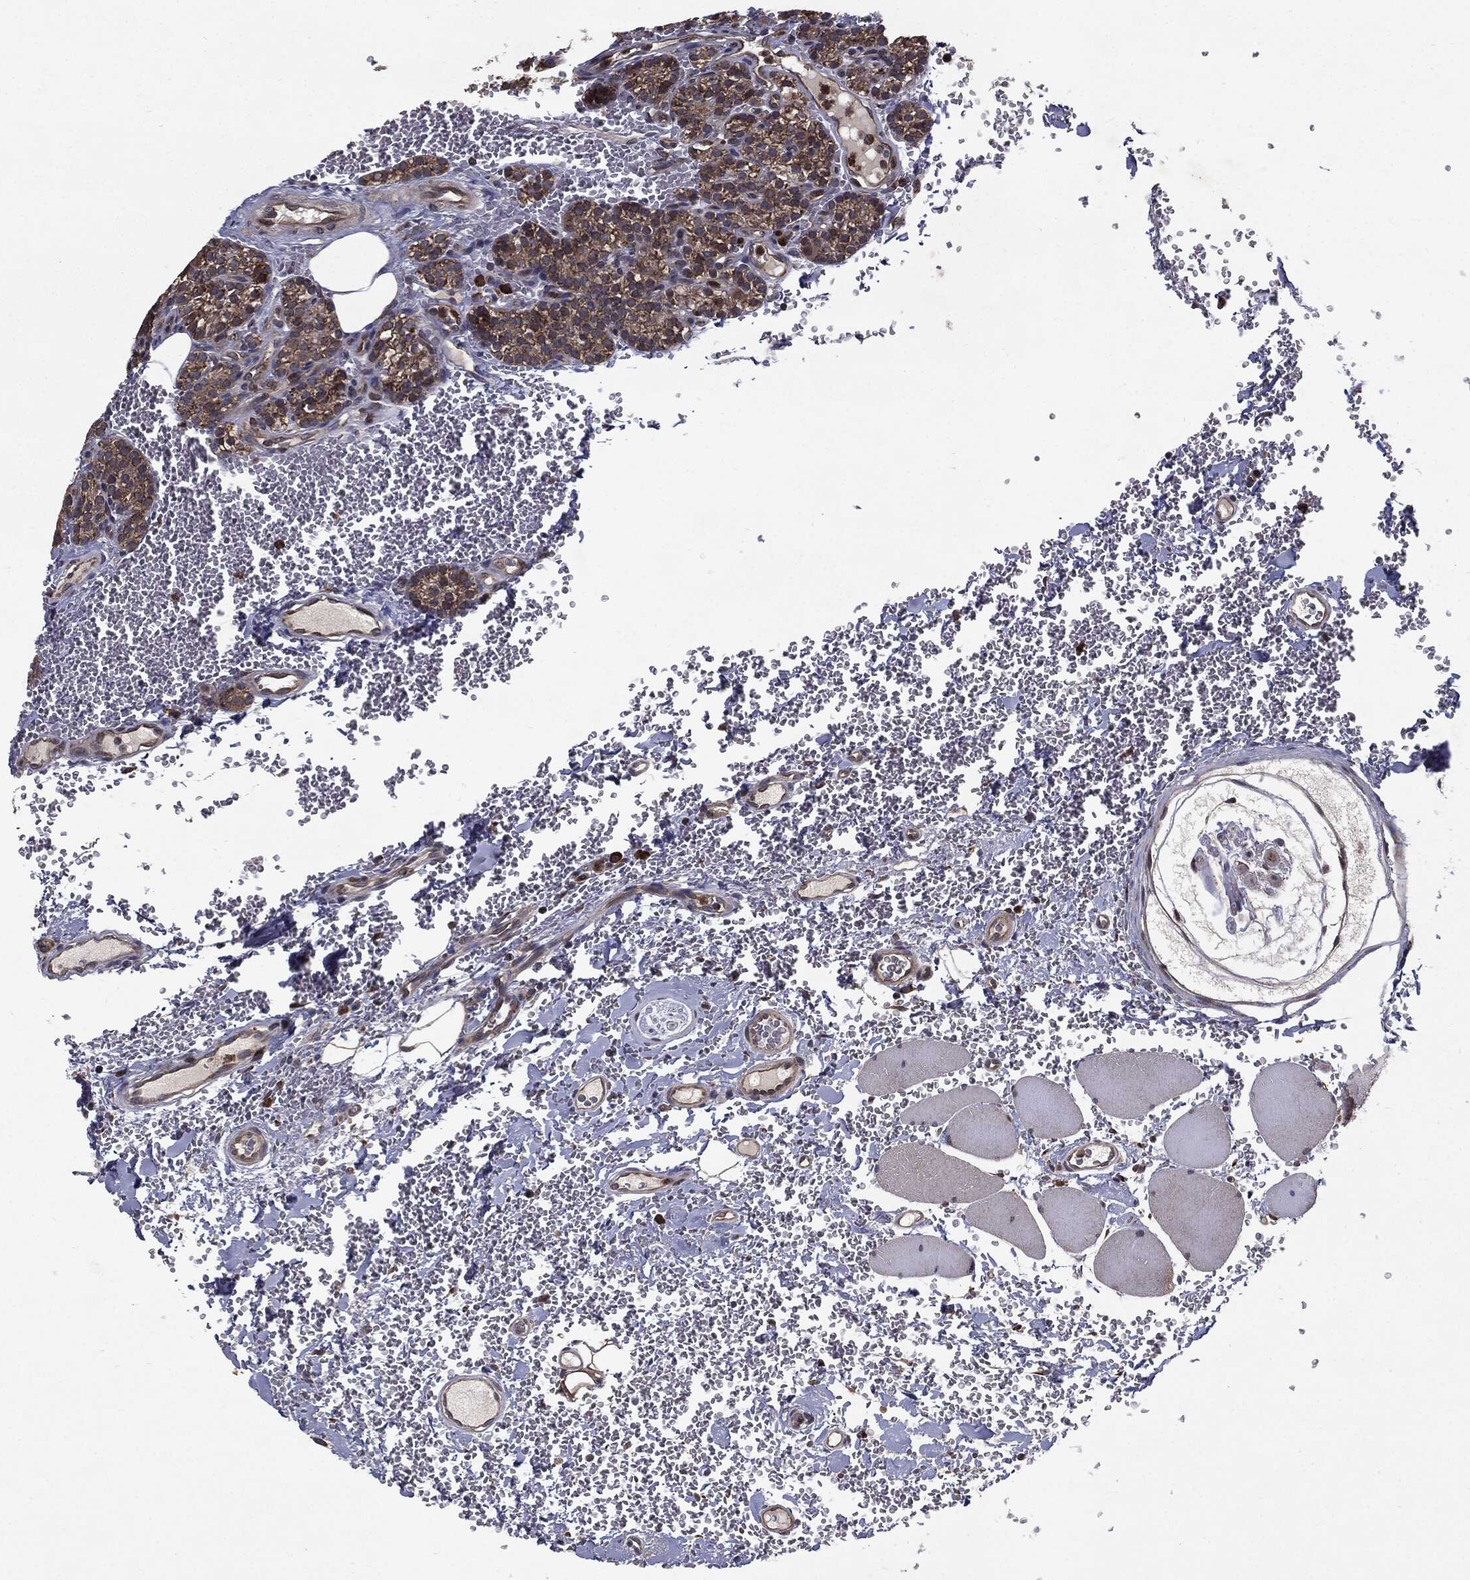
{"staining": {"intensity": "strong", "quantity": ">75%", "location": "cytoplasmic/membranous"}, "tissue": "parathyroid gland", "cell_type": "Glandular cells", "image_type": "normal", "snomed": [{"axis": "morphology", "description": "Normal tissue, NOS"}, {"axis": "topography", "description": "Parathyroid gland"}], "caption": "Glandular cells show high levels of strong cytoplasmic/membranous positivity in about >75% of cells in normal parathyroid gland.", "gene": "HDAC5", "patient": {"sex": "female", "age": 67}}